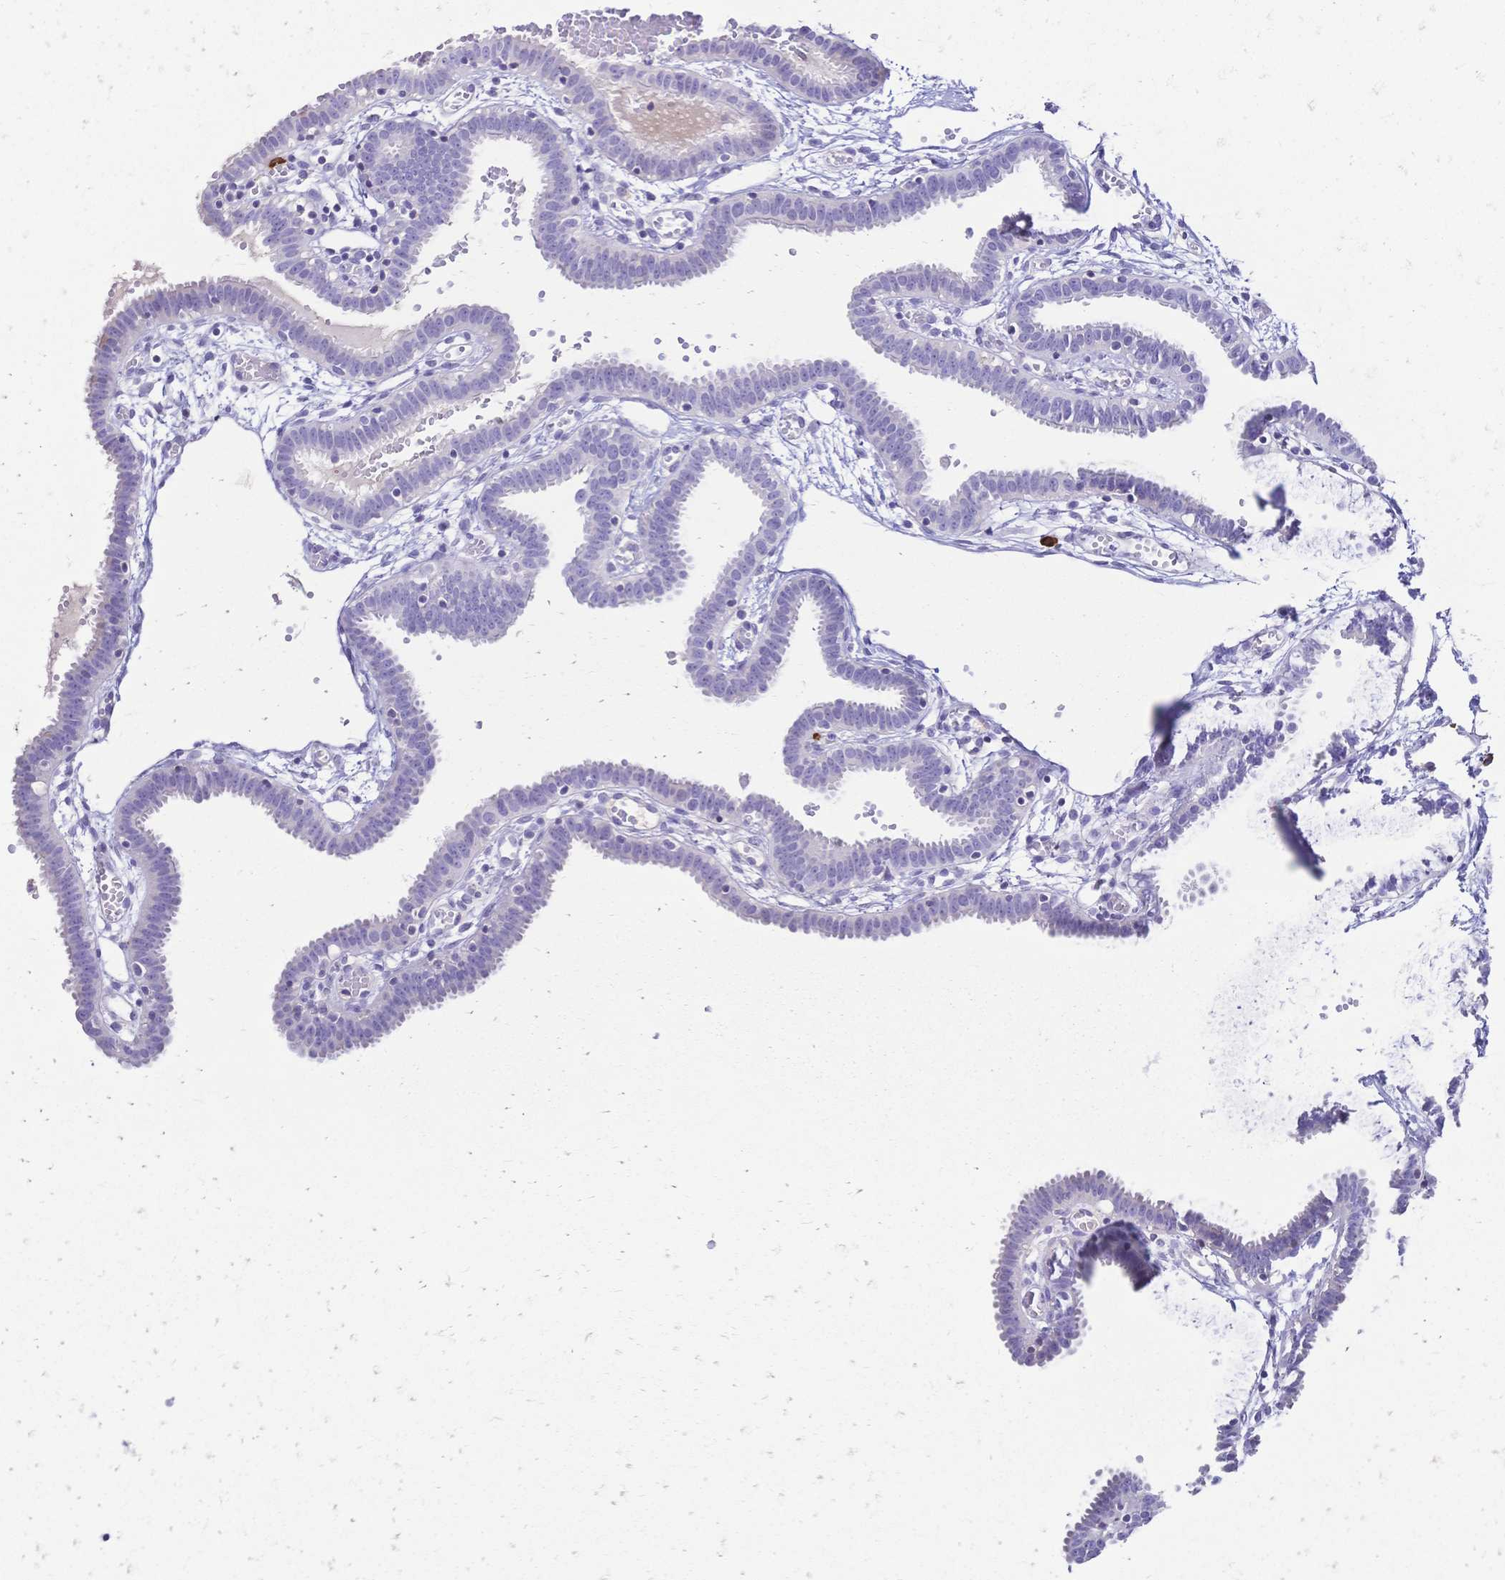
{"staining": {"intensity": "negative", "quantity": "none", "location": "none"}, "tissue": "fallopian tube", "cell_type": "Glandular cells", "image_type": "normal", "snomed": [{"axis": "morphology", "description": "Normal tissue, NOS"}, {"axis": "topography", "description": "Fallopian tube"}], "caption": "Immunohistochemistry histopathology image of normal human fallopian tube stained for a protein (brown), which exhibits no expression in glandular cells.", "gene": "IL2RA", "patient": {"sex": "female", "age": 37}}